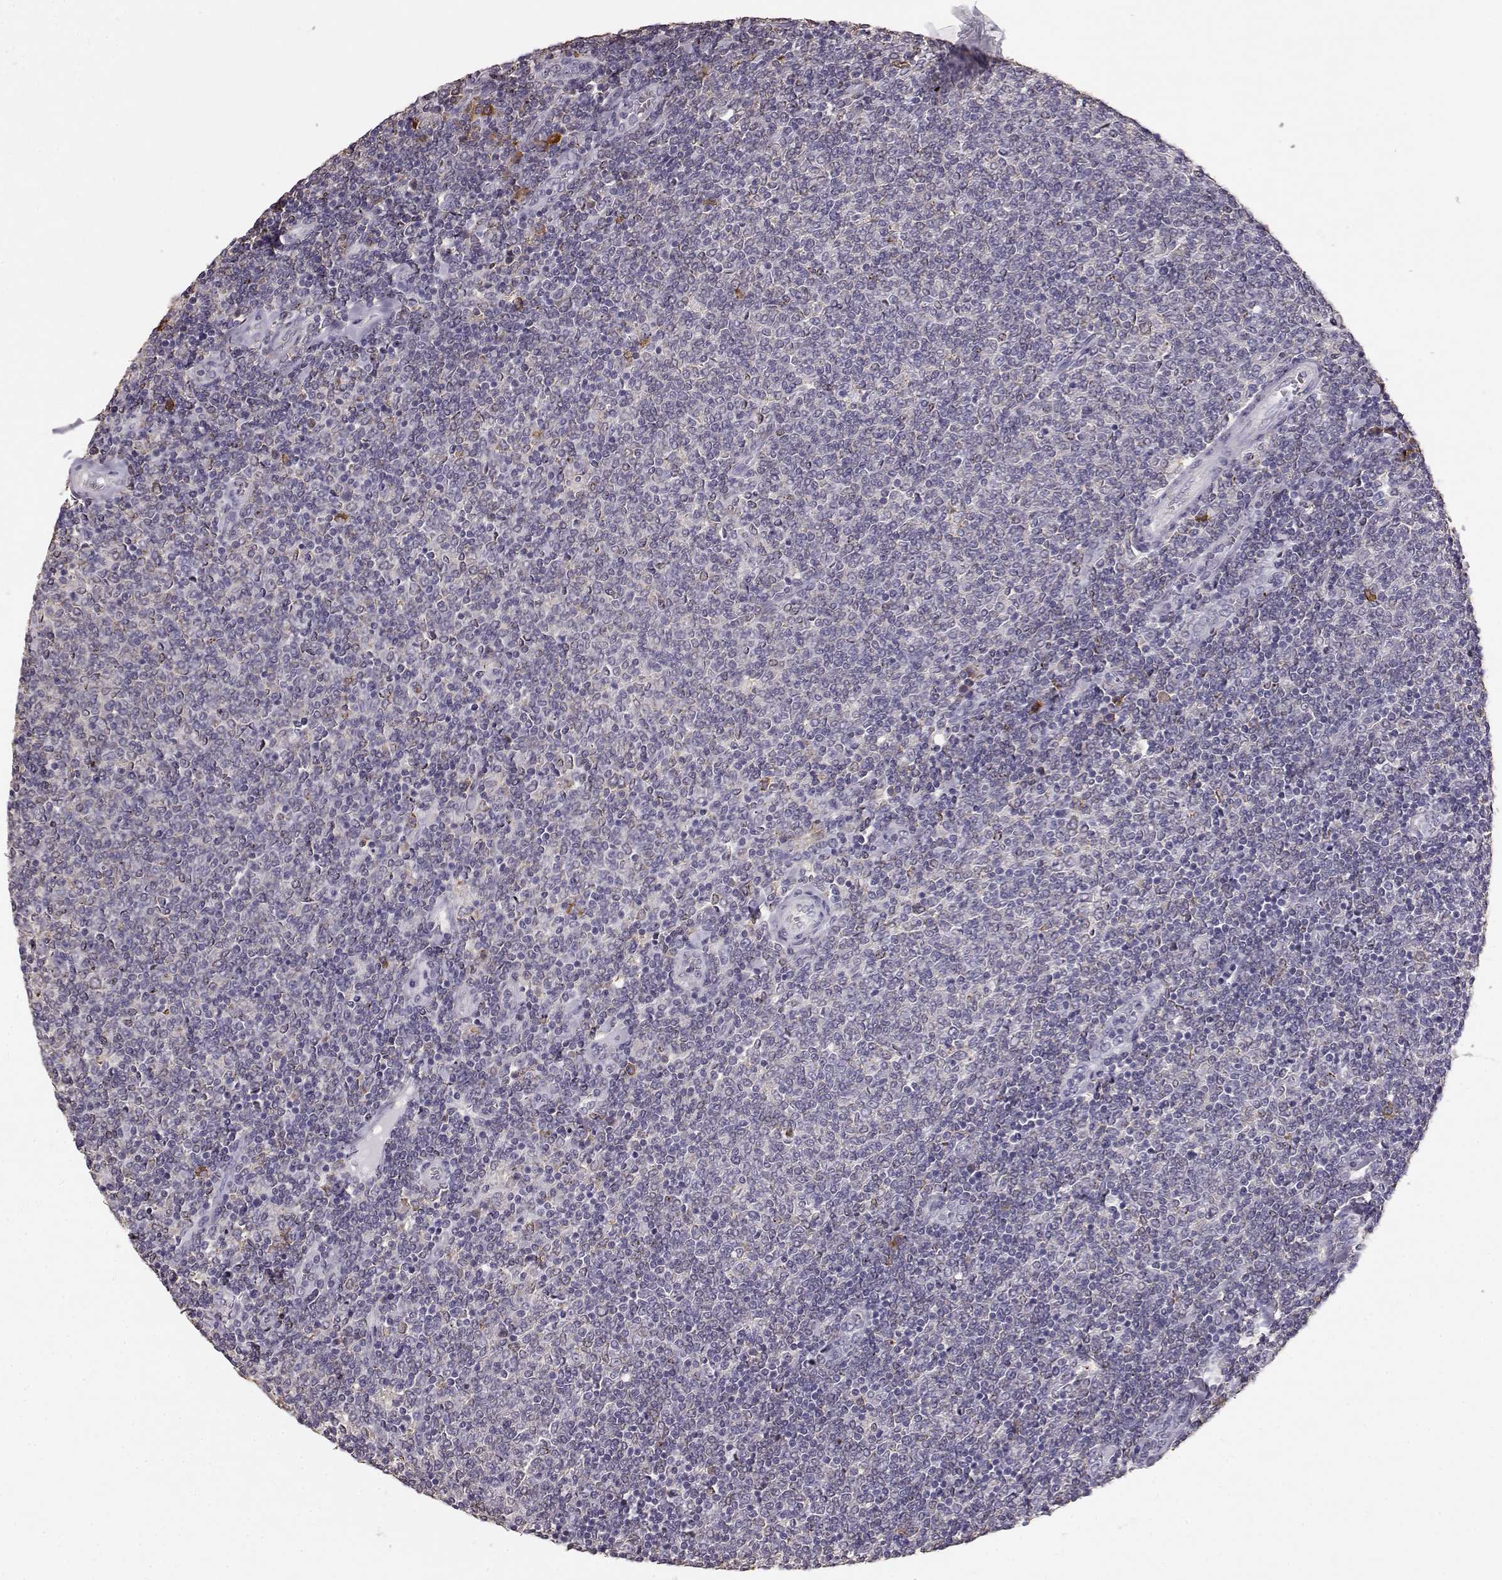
{"staining": {"intensity": "negative", "quantity": "none", "location": "none"}, "tissue": "lymphoma", "cell_type": "Tumor cells", "image_type": "cancer", "snomed": [{"axis": "morphology", "description": "Malignant lymphoma, non-Hodgkin's type, Low grade"}, {"axis": "topography", "description": "Lymph node"}], "caption": "Immunohistochemistry (IHC) of lymphoma shows no expression in tumor cells.", "gene": "GABRG3", "patient": {"sex": "male", "age": 52}}